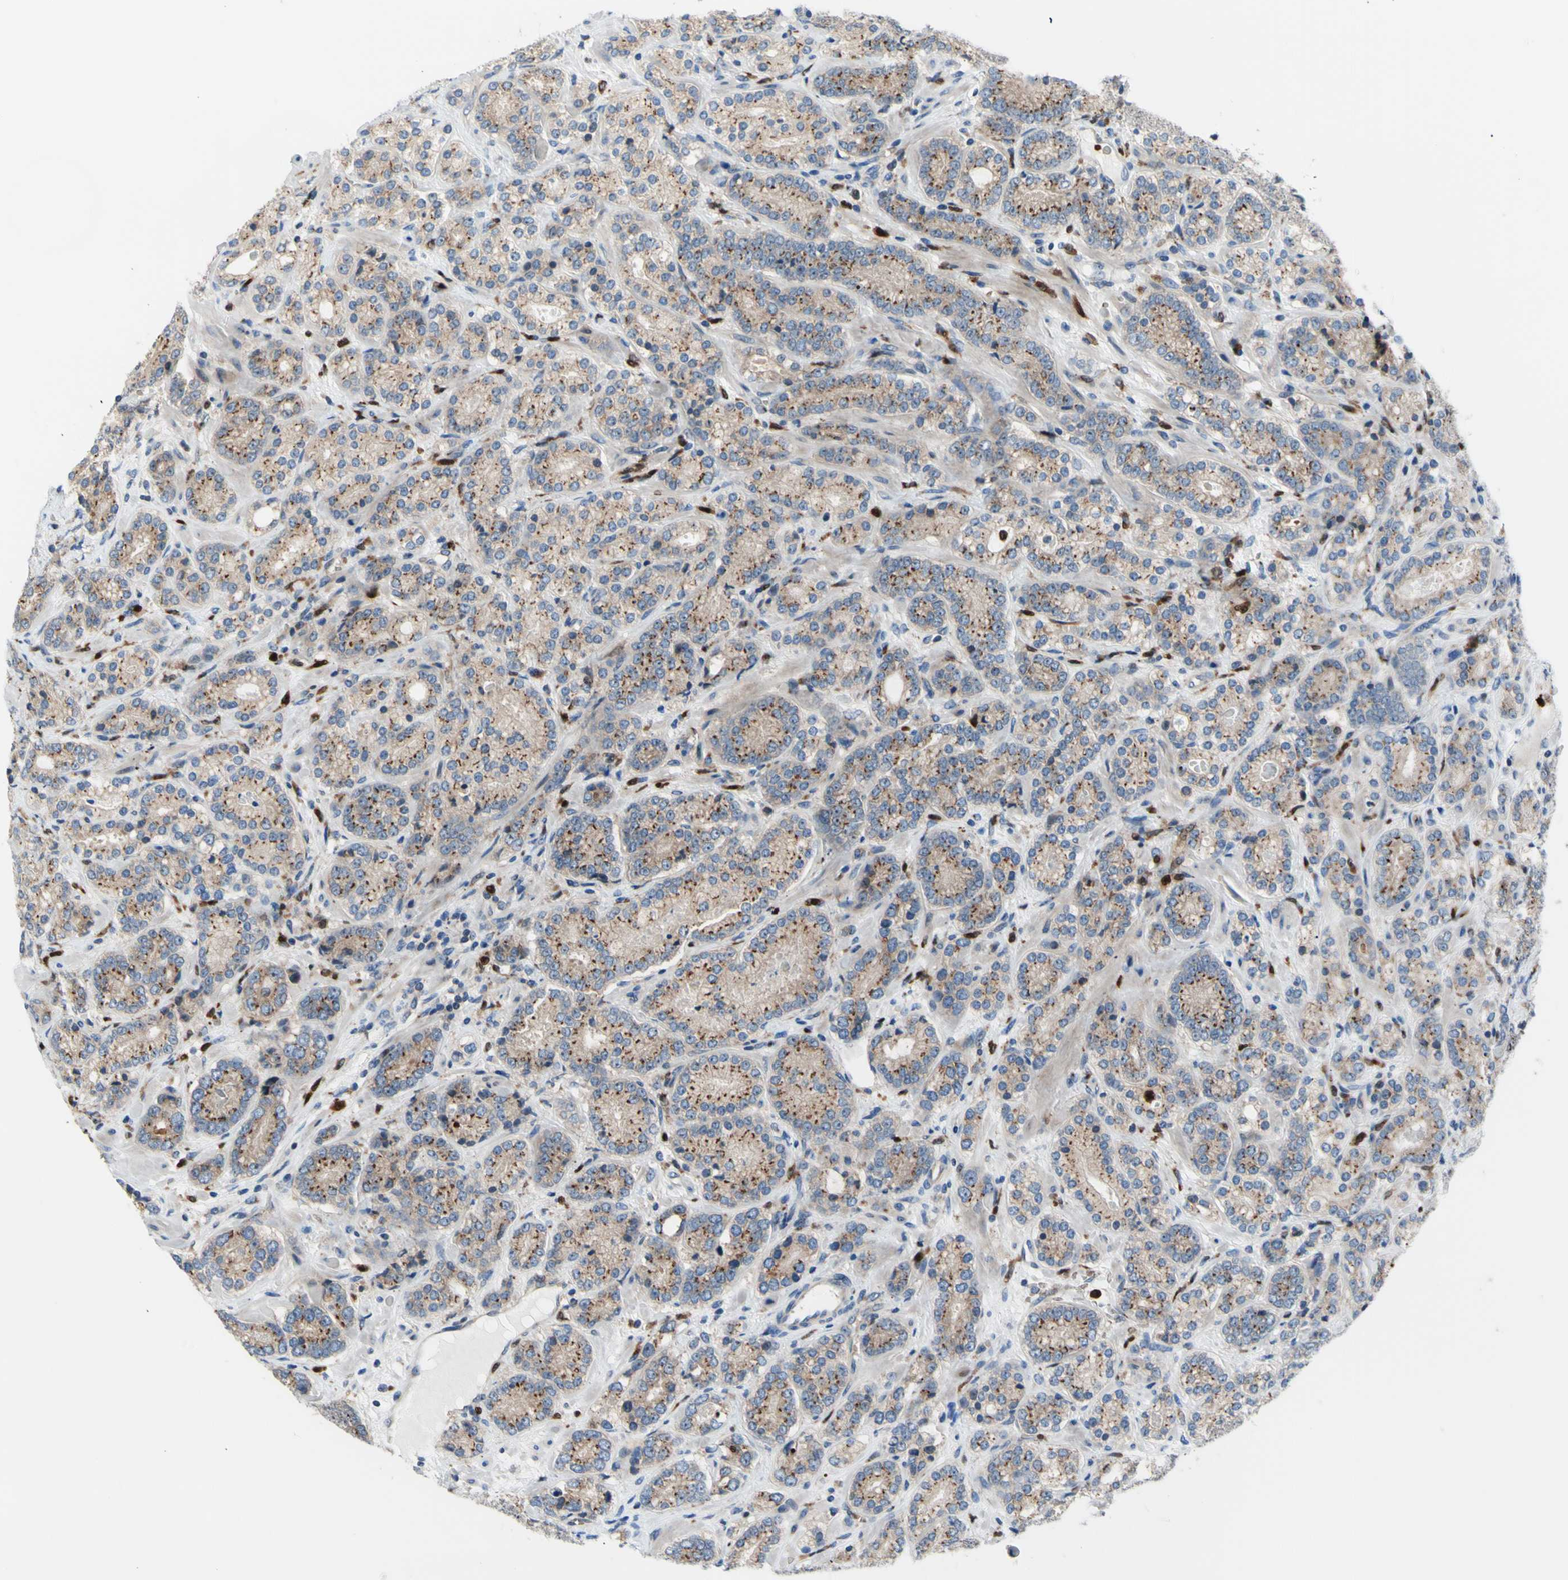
{"staining": {"intensity": "strong", "quantity": ">75%", "location": "cytoplasmic/membranous"}, "tissue": "prostate cancer", "cell_type": "Tumor cells", "image_type": "cancer", "snomed": [{"axis": "morphology", "description": "Adenocarcinoma, High grade"}, {"axis": "topography", "description": "Prostate"}], "caption": "An image of prostate cancer (high-grade adenocarcinoma) stained for a protein demonstrates strong cytoplasmic/membranous brown staining in tumor cells.", "gene": "USP9X", "patient": {"sex": "male", "age": 61}}